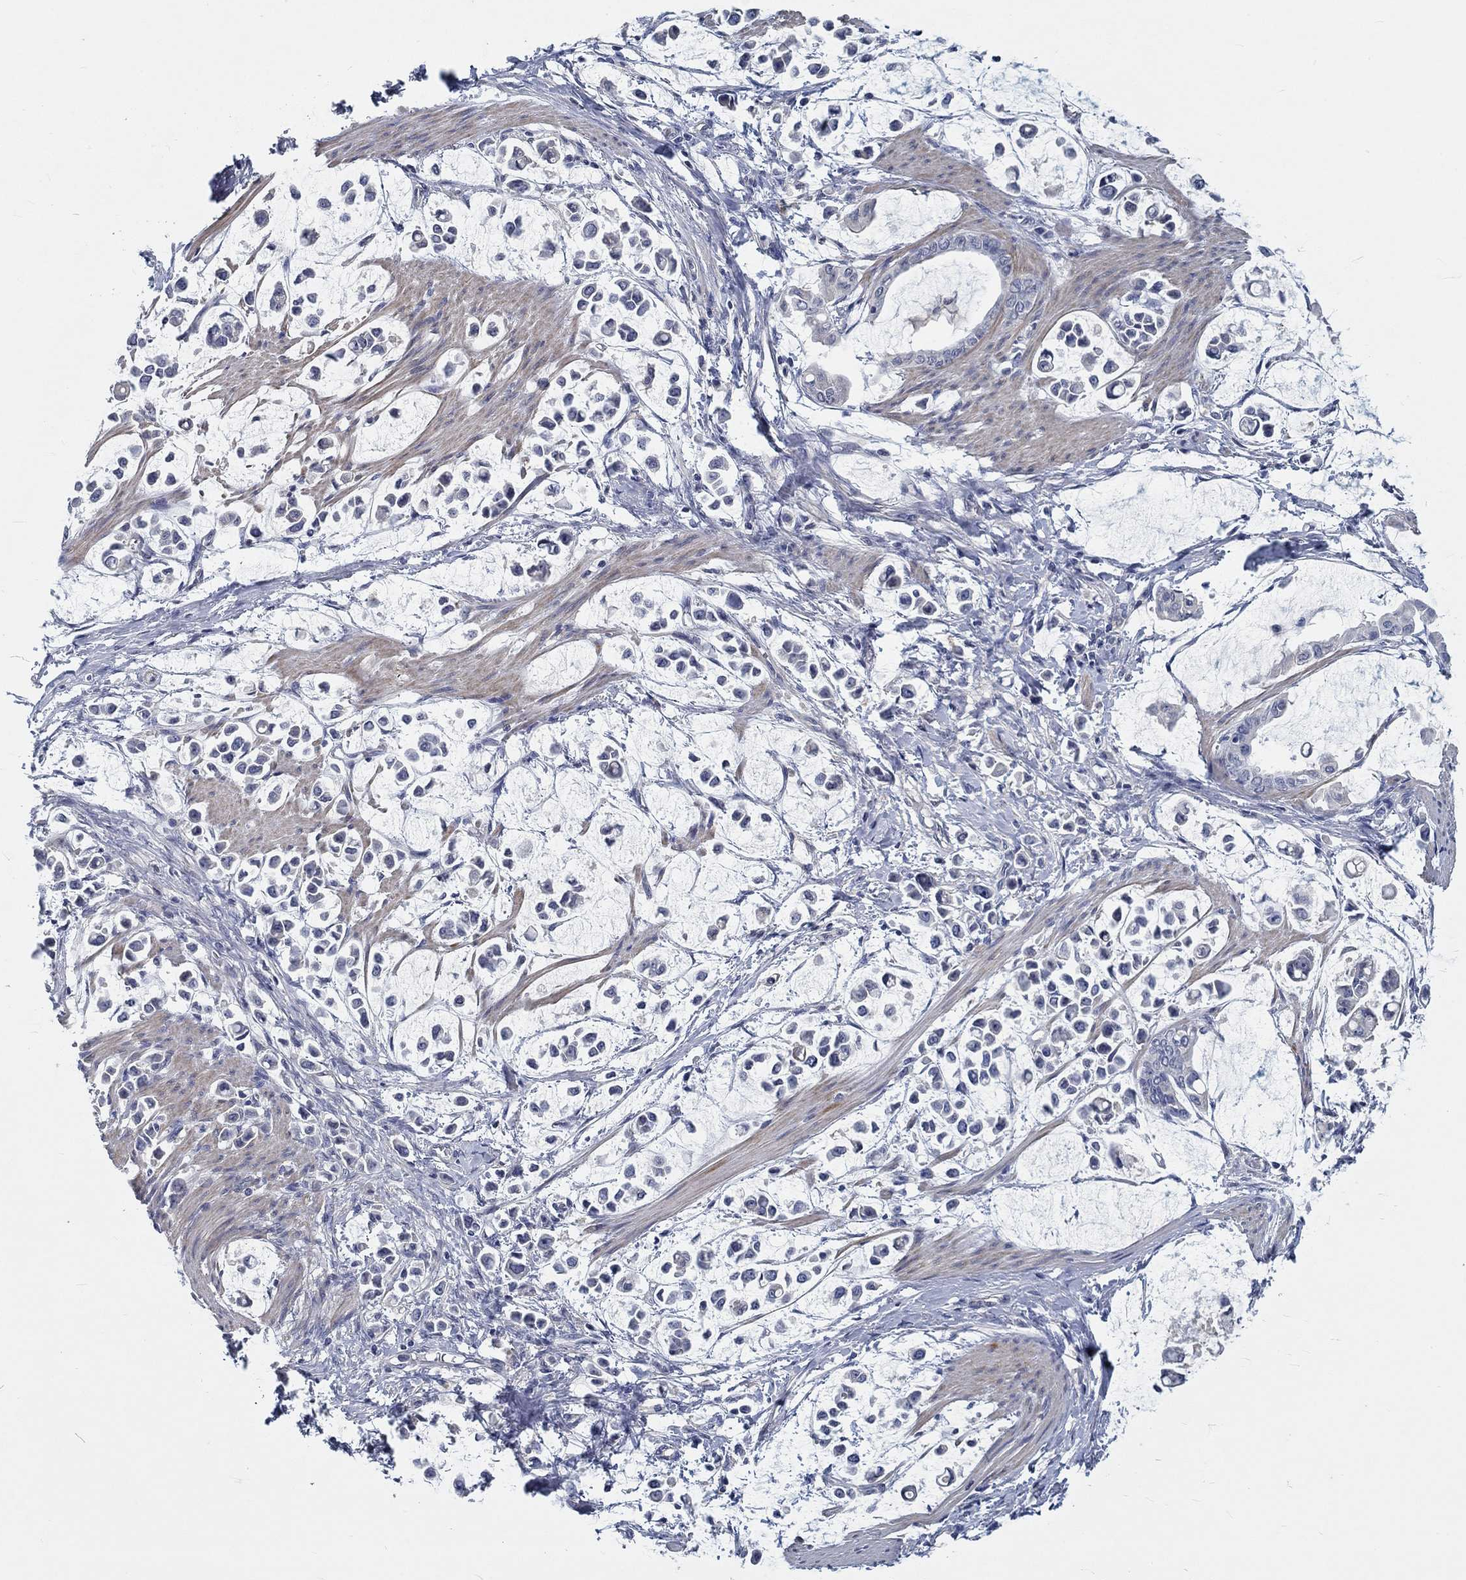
{"staining": {"intensity": "negative", "quantity": "none", "location": "none"}, "tissue": "stomach cancer", "cell_type": "Tumor cells", "image_type": "cancer", "snomed": [{"axis": "morphology", "description": "Adenocarcinoma, NOS"}, {"axis": "topography", "description": "Stomach"}], "caption": "Tumor cells show no significant protein expression in stomach cancer (adenocarcinoma).", "gene": "MYBPC1", "patient": {"sex": "male", "age": 82}}